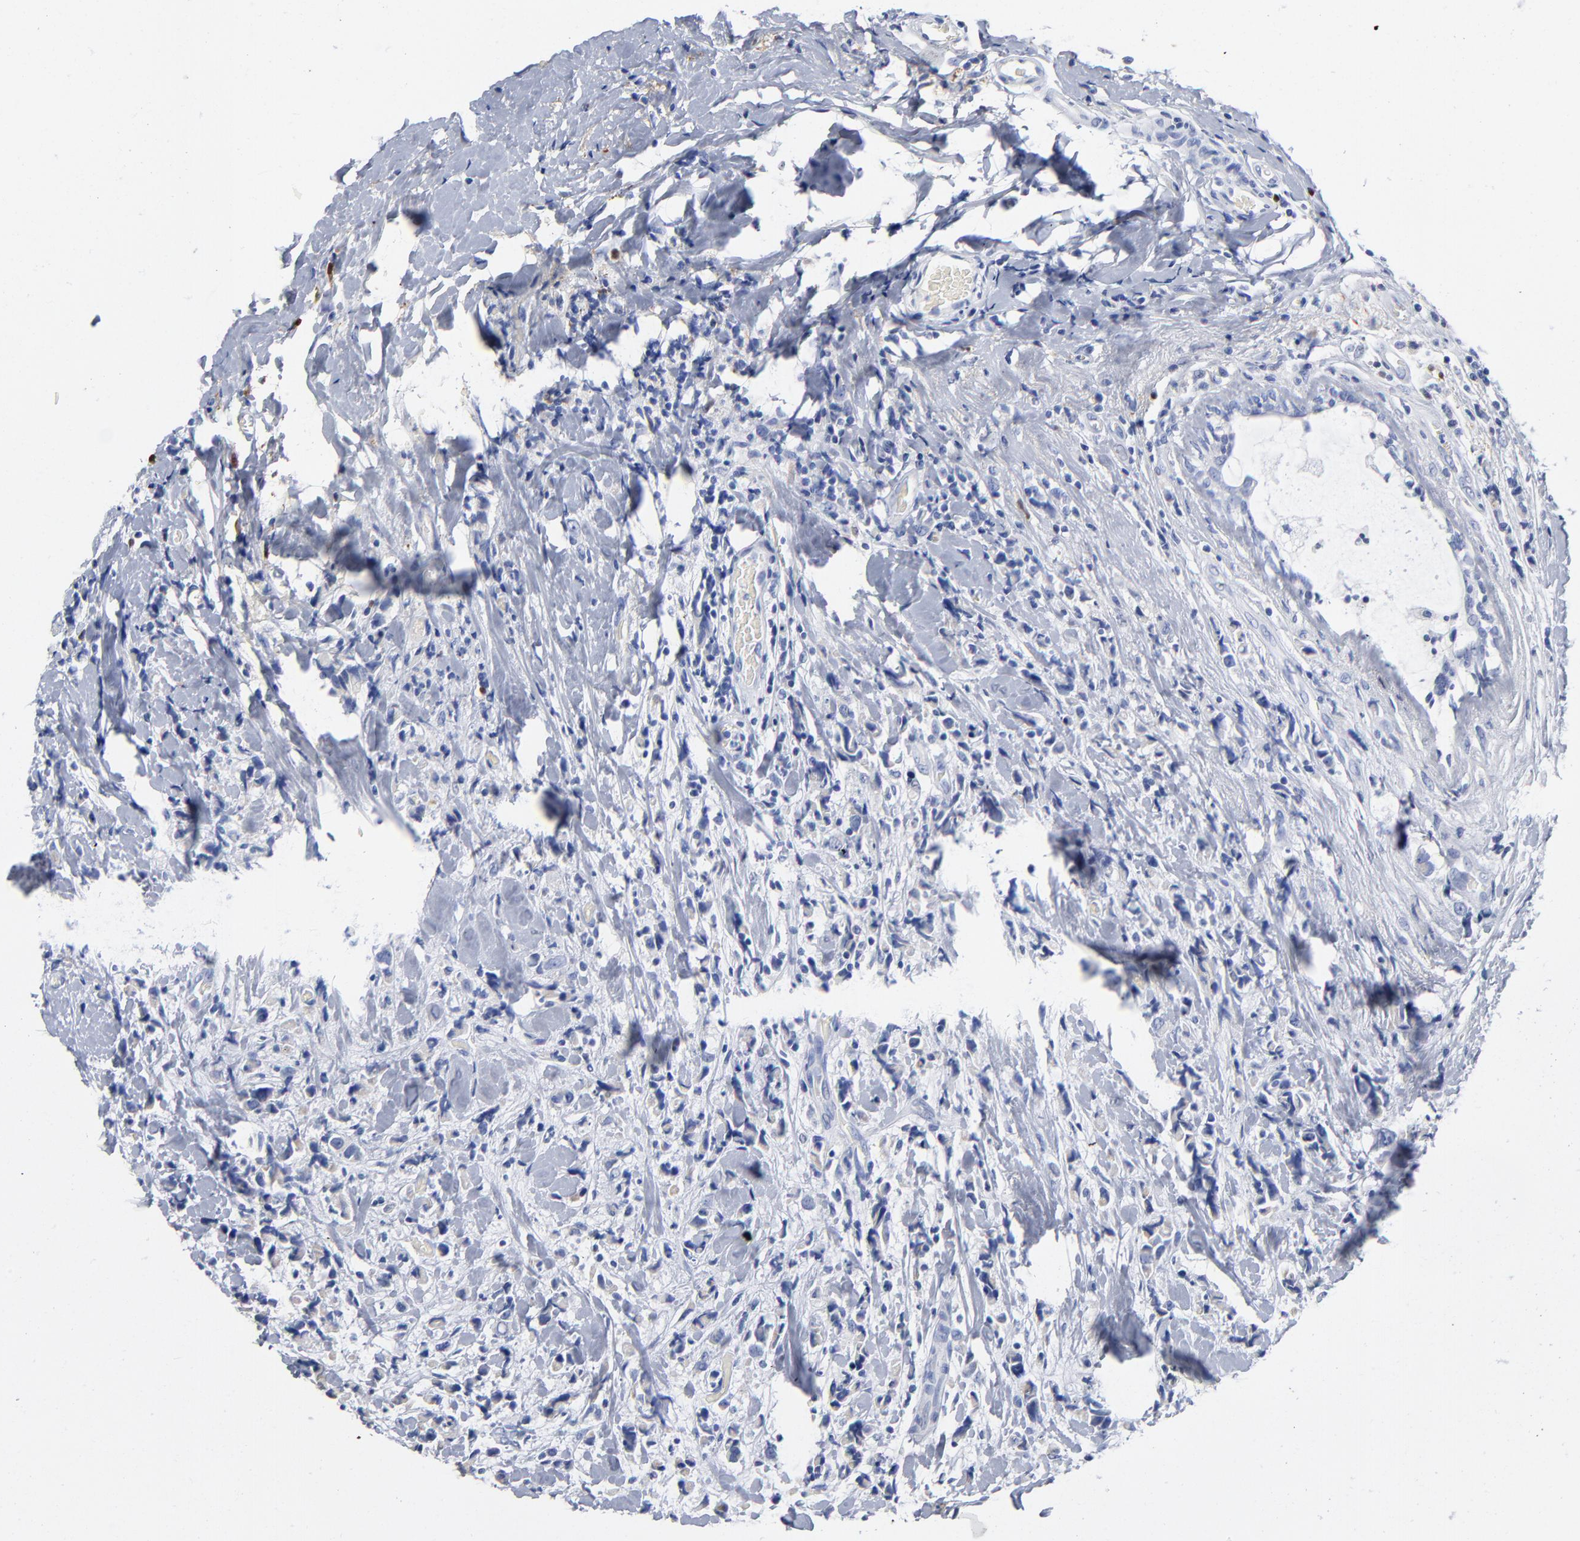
{"staining": {"intensity": "weak", "quantity": "25%-75%", "location": "cytoplasmic/membranous"}, "tissue": "breast cancer", "cell_type": "Tumor cells", "image_type": "cancer", "snomed": [{"axis": "morphology", "description": "Lobular carcinoma"}, {"axis": "topography", "description": "Breast"}], "caption": "This histopathology image displays immunohistochemistry staining of breast cancer, with low weak cytoplasmic/membranous positivity in approximately 25%-75% of tumor cells.", "gene": "PTP4A1", "patient": {"sex": "female", "age": 57}}